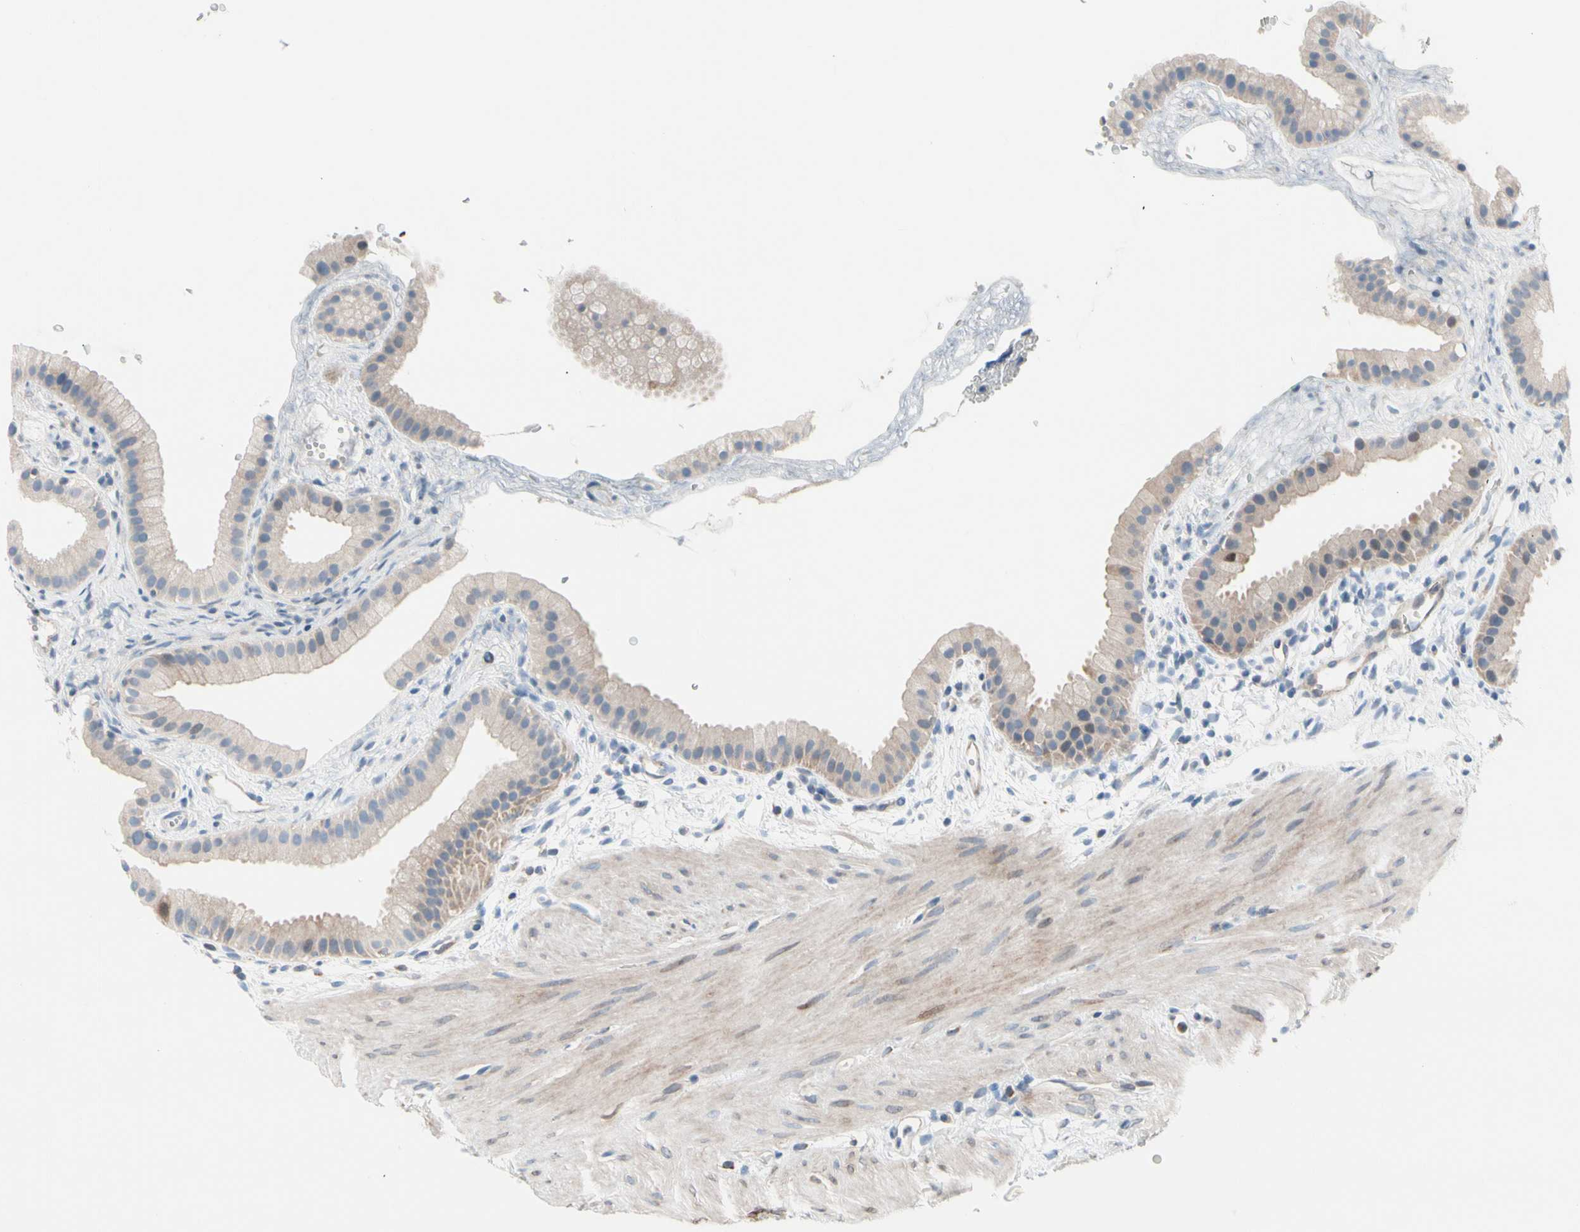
{"staining": {"intensity": "weak", "quantity": "25%-75%", "location": "cytoplasmic/membranous"}, "tissue": "gallbladder", "cell_type": "Glandular cells", "image_type": "normal", "snomed": [{"axis": "morphology", "description": "Normal tissue, NOS"}, {"axis": "topography", "description": "Gallbladder"}], "caption": "Gallbladder stained with a brown dye exhibits weak cytoplasmic/membranous positive expression in about 25%-75% of glandular cells.", "gene": "MAP3K3", "patient": {"sex": "female", "age": 64}}